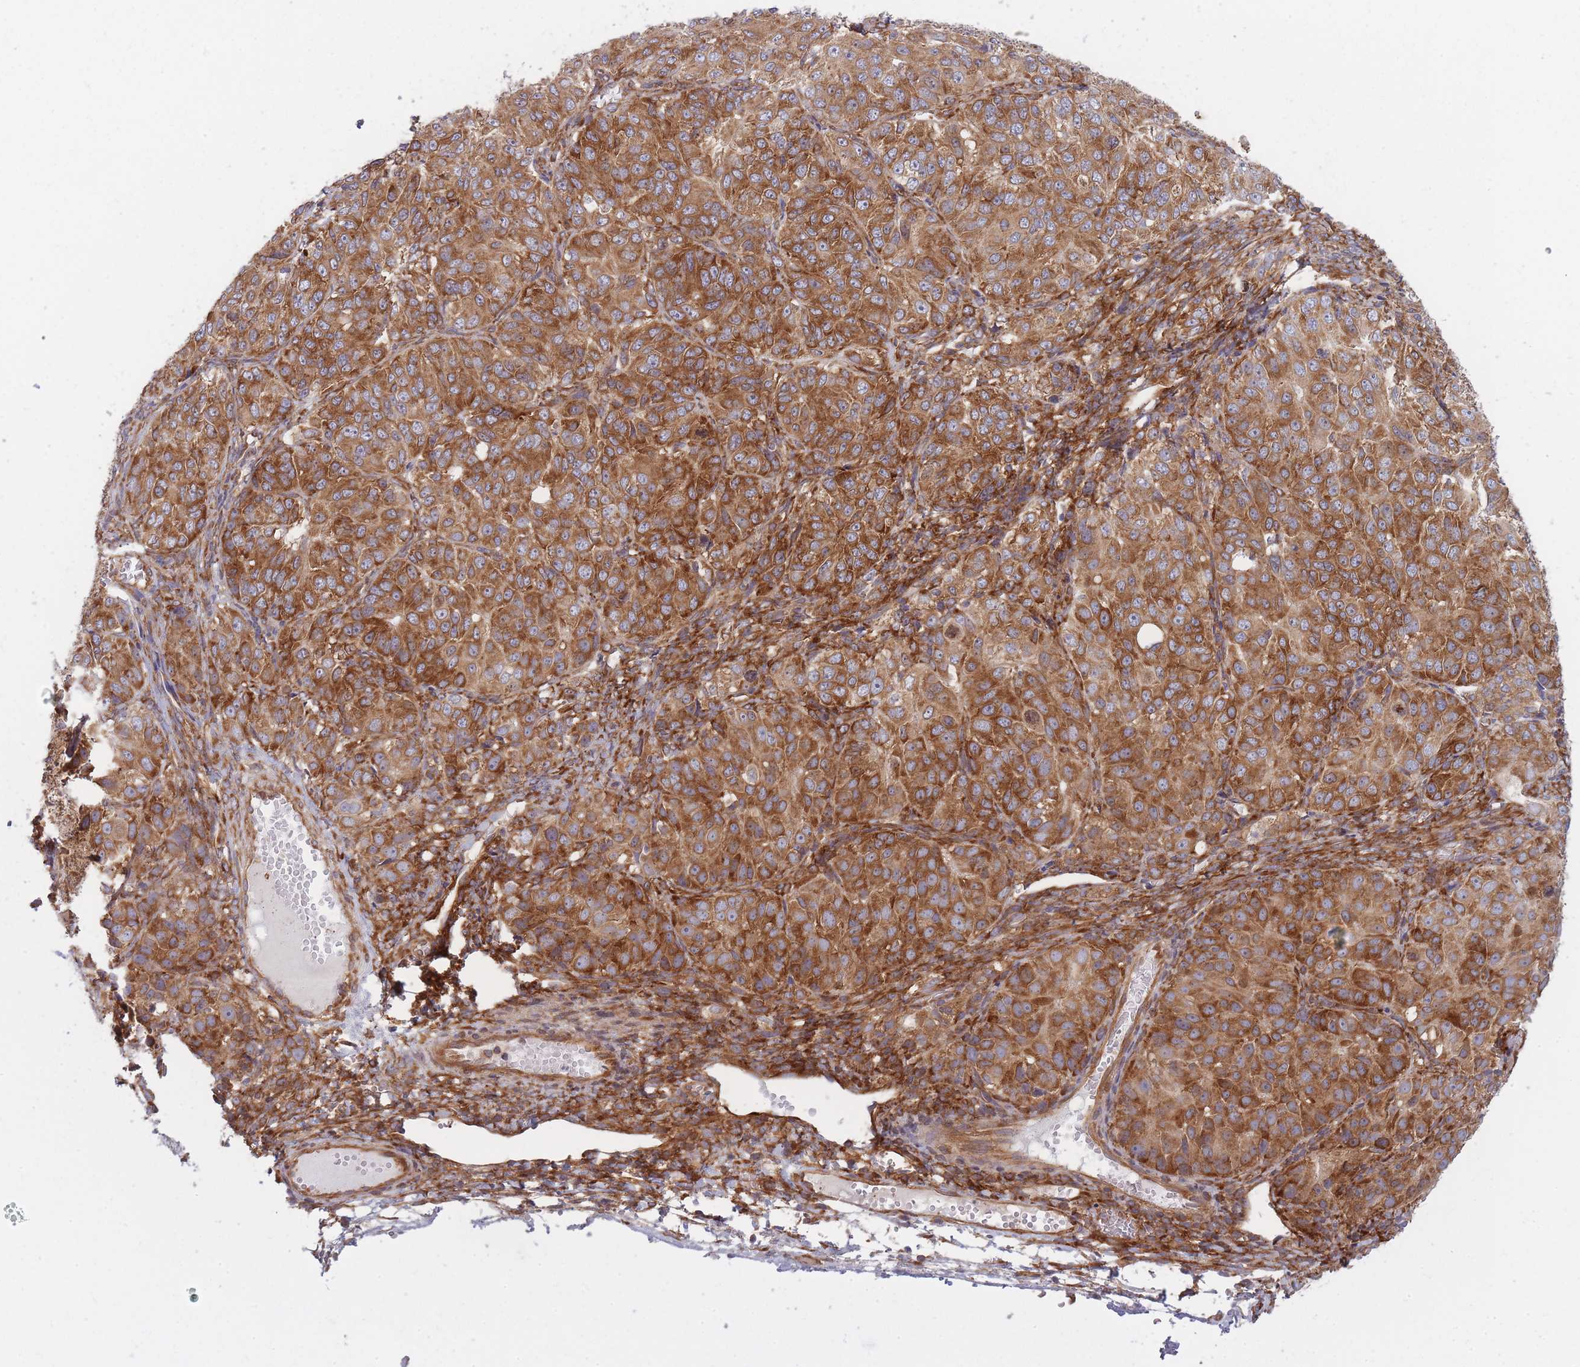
{"staining": {"intensity": "strong", "quantity": ">75%", "location": "cytoplasmic/membranous"}, "tissue": "ovarian cancer", "cell_type": "Tumor cells", "image_type": "cancer", "snomed": [{"axis": "morphology", "description": "Carcinoma, endometroid"}, {"axis": "topography", "description": "Ovary"}], "caption": "Ovarian endometroid carcinoma stained with DAB immunohistochemistry displays high levels of strong cytoplasmic/membranous expression in approximately >75% of tumor cells. (IHC, brightfield microscopy, high magnification).", "gene": "CCDC124", "patient": {"sex": "female", "age": 51}}